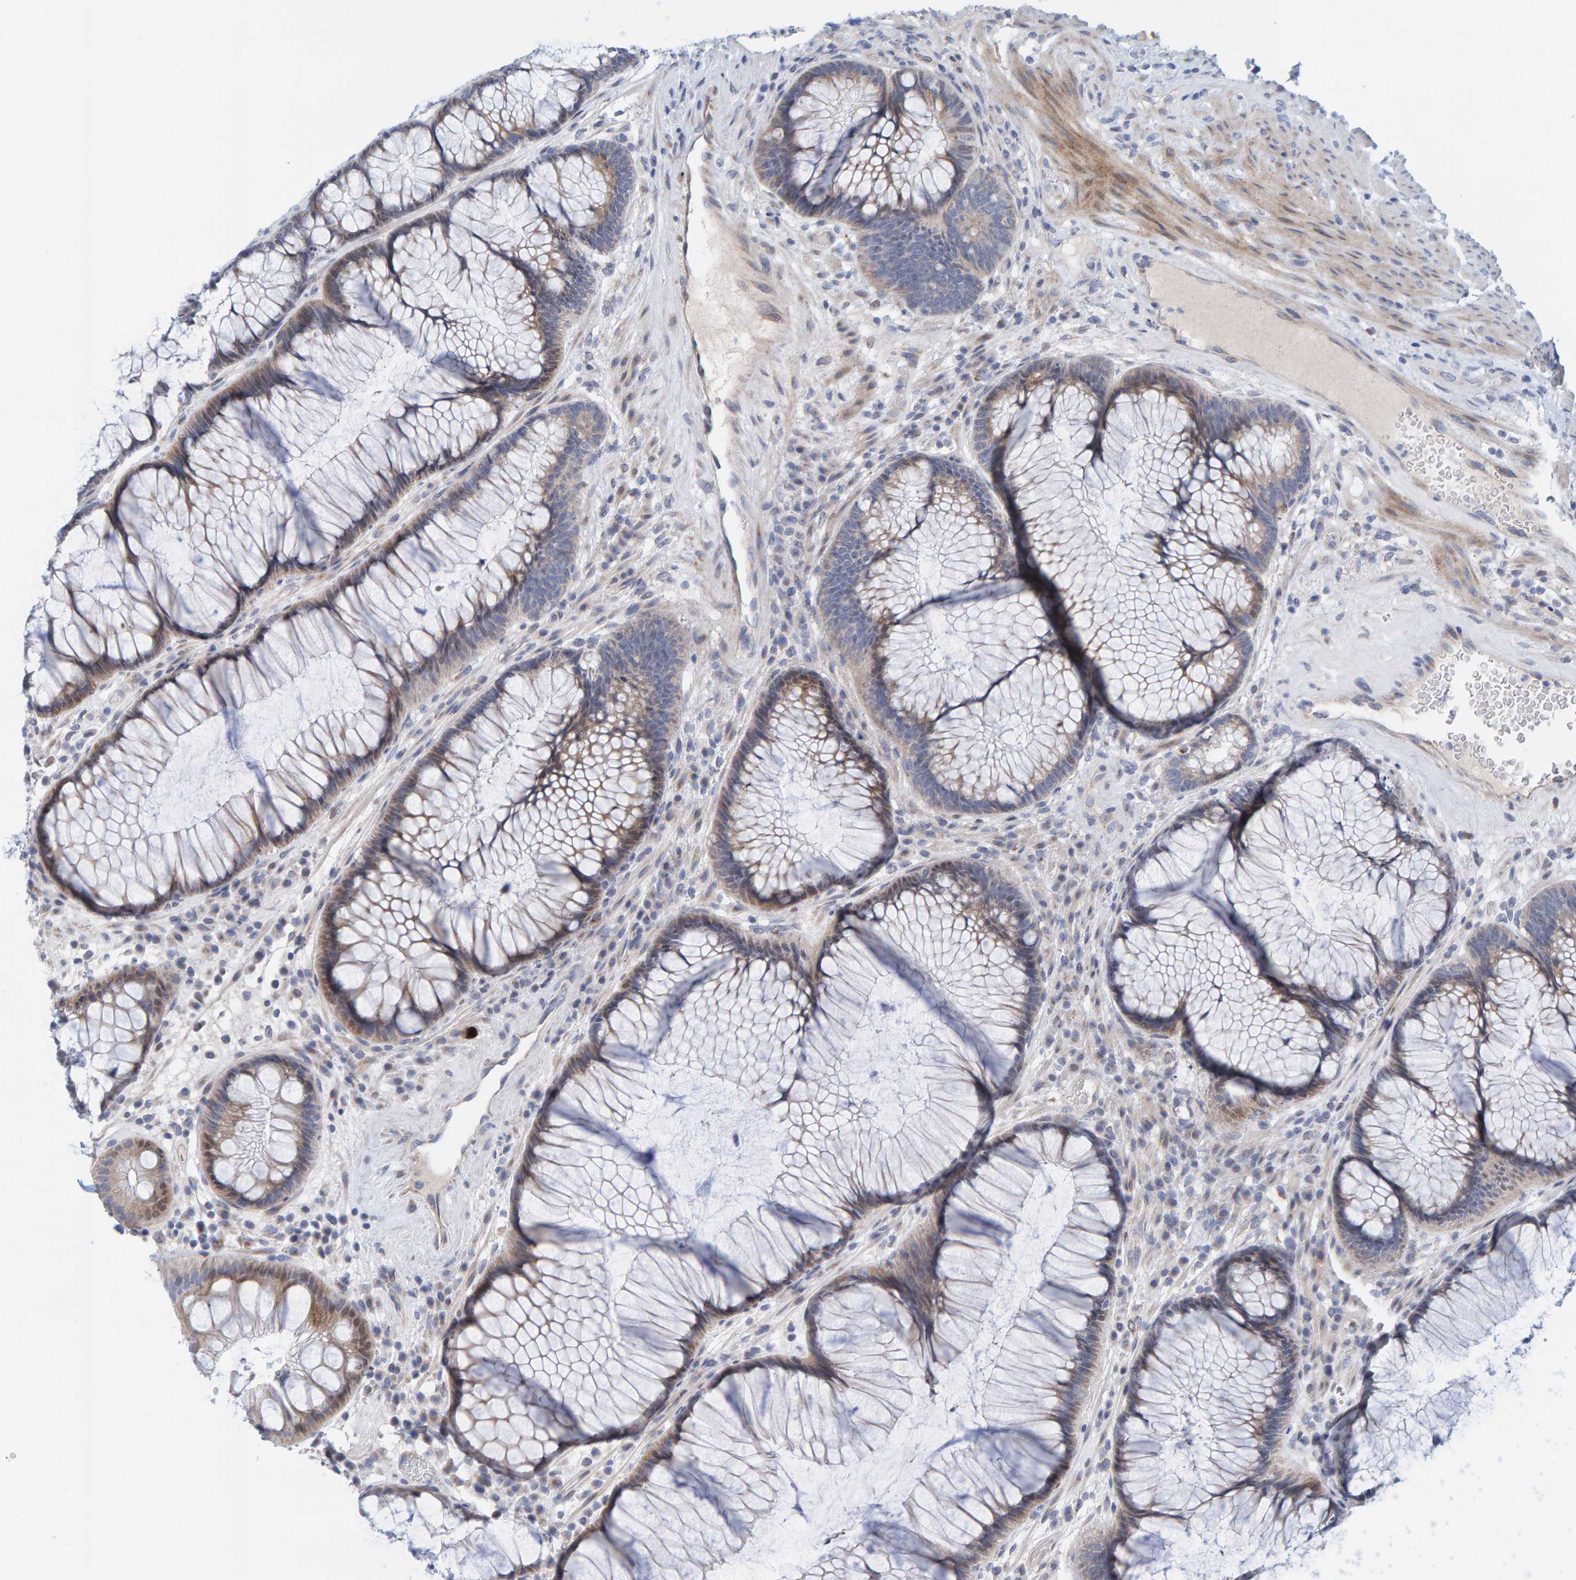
{"staining": {"intensity": "moderate", "quantity": "25%-75%", "location": "cytoplasmic/membranous"}, "tissue": "rectum", "cell_type": "Glandular cells", "image_type": "normal", "snomed": [{"axis": "morphology", "description": "Normal tissue, NOS"}, {"axis": "topography", "description": "Rectum"}], "caption": "Immunohistochemistry (IHC) (DAB (3,3'-diaminobenzidine)) staining of unremarkable rectum shows moderate cytoplasmic/membranous protein staining in approximately 25%-75% of glandular cells.", "gene": "ZC3H3", "patient": {"sex": "male", "age": 51}}